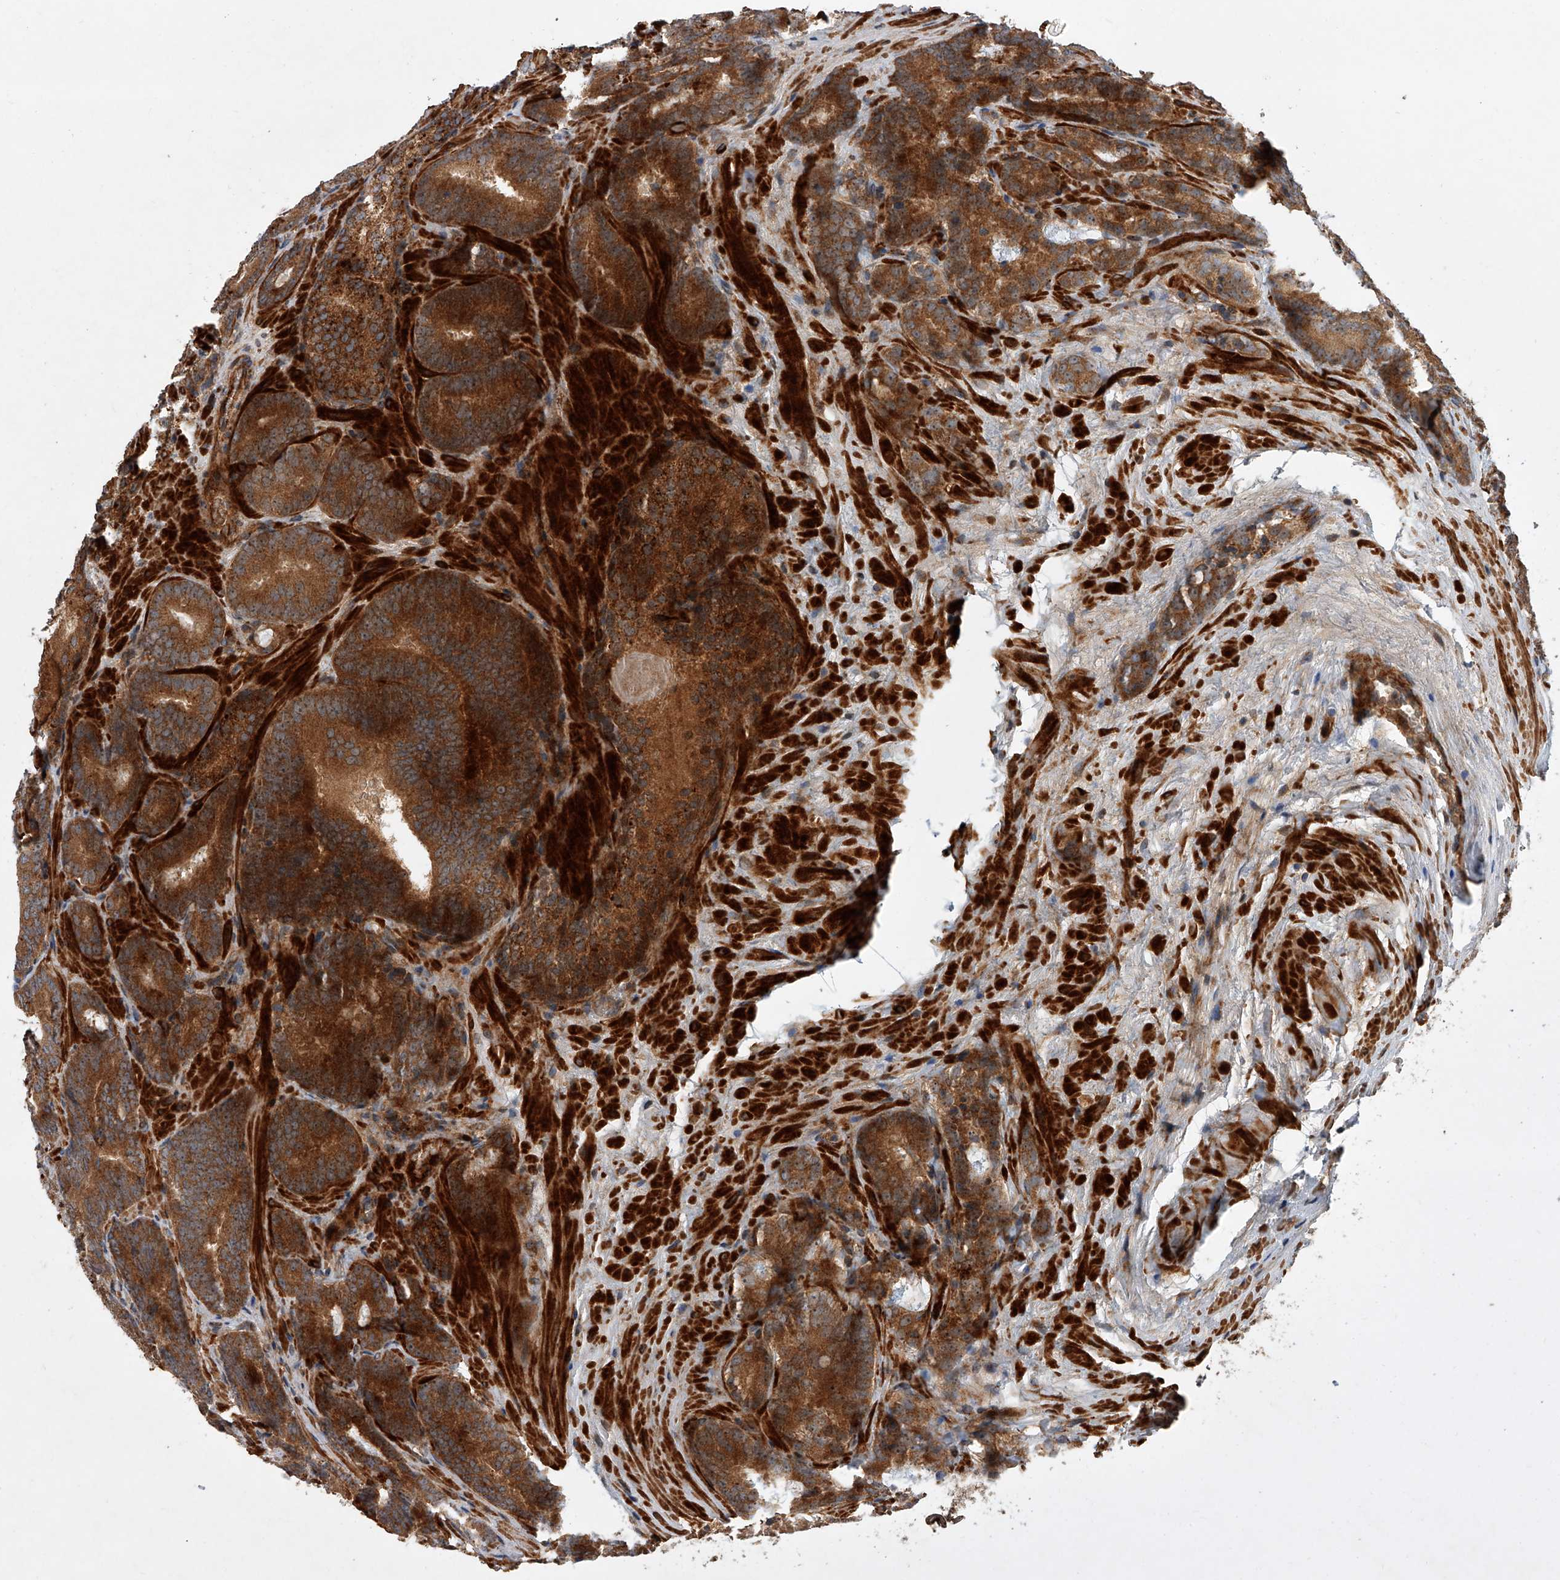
{"staining": {"intensity": "strong", "quantity": ">75%", "location": "cytoplasmic/membranous"}, "tissue": "prostate cancer", "cell_type": "Tumor cells", "image_type": "cancer", "snomed": [{"axis": "morphology", "description": "Adenocarcinoma, High grade"}, {"axis": "topography", "description": "Prostate"}], "caption": "Prostate adenocarcinoma (high-grade) stained with a brown dye shows strong cytoplasmic/membranous positive expression in approximately >75% of tumor cells.", "gene": "USP47", "patient": {"sex": "male", "age": 66}}